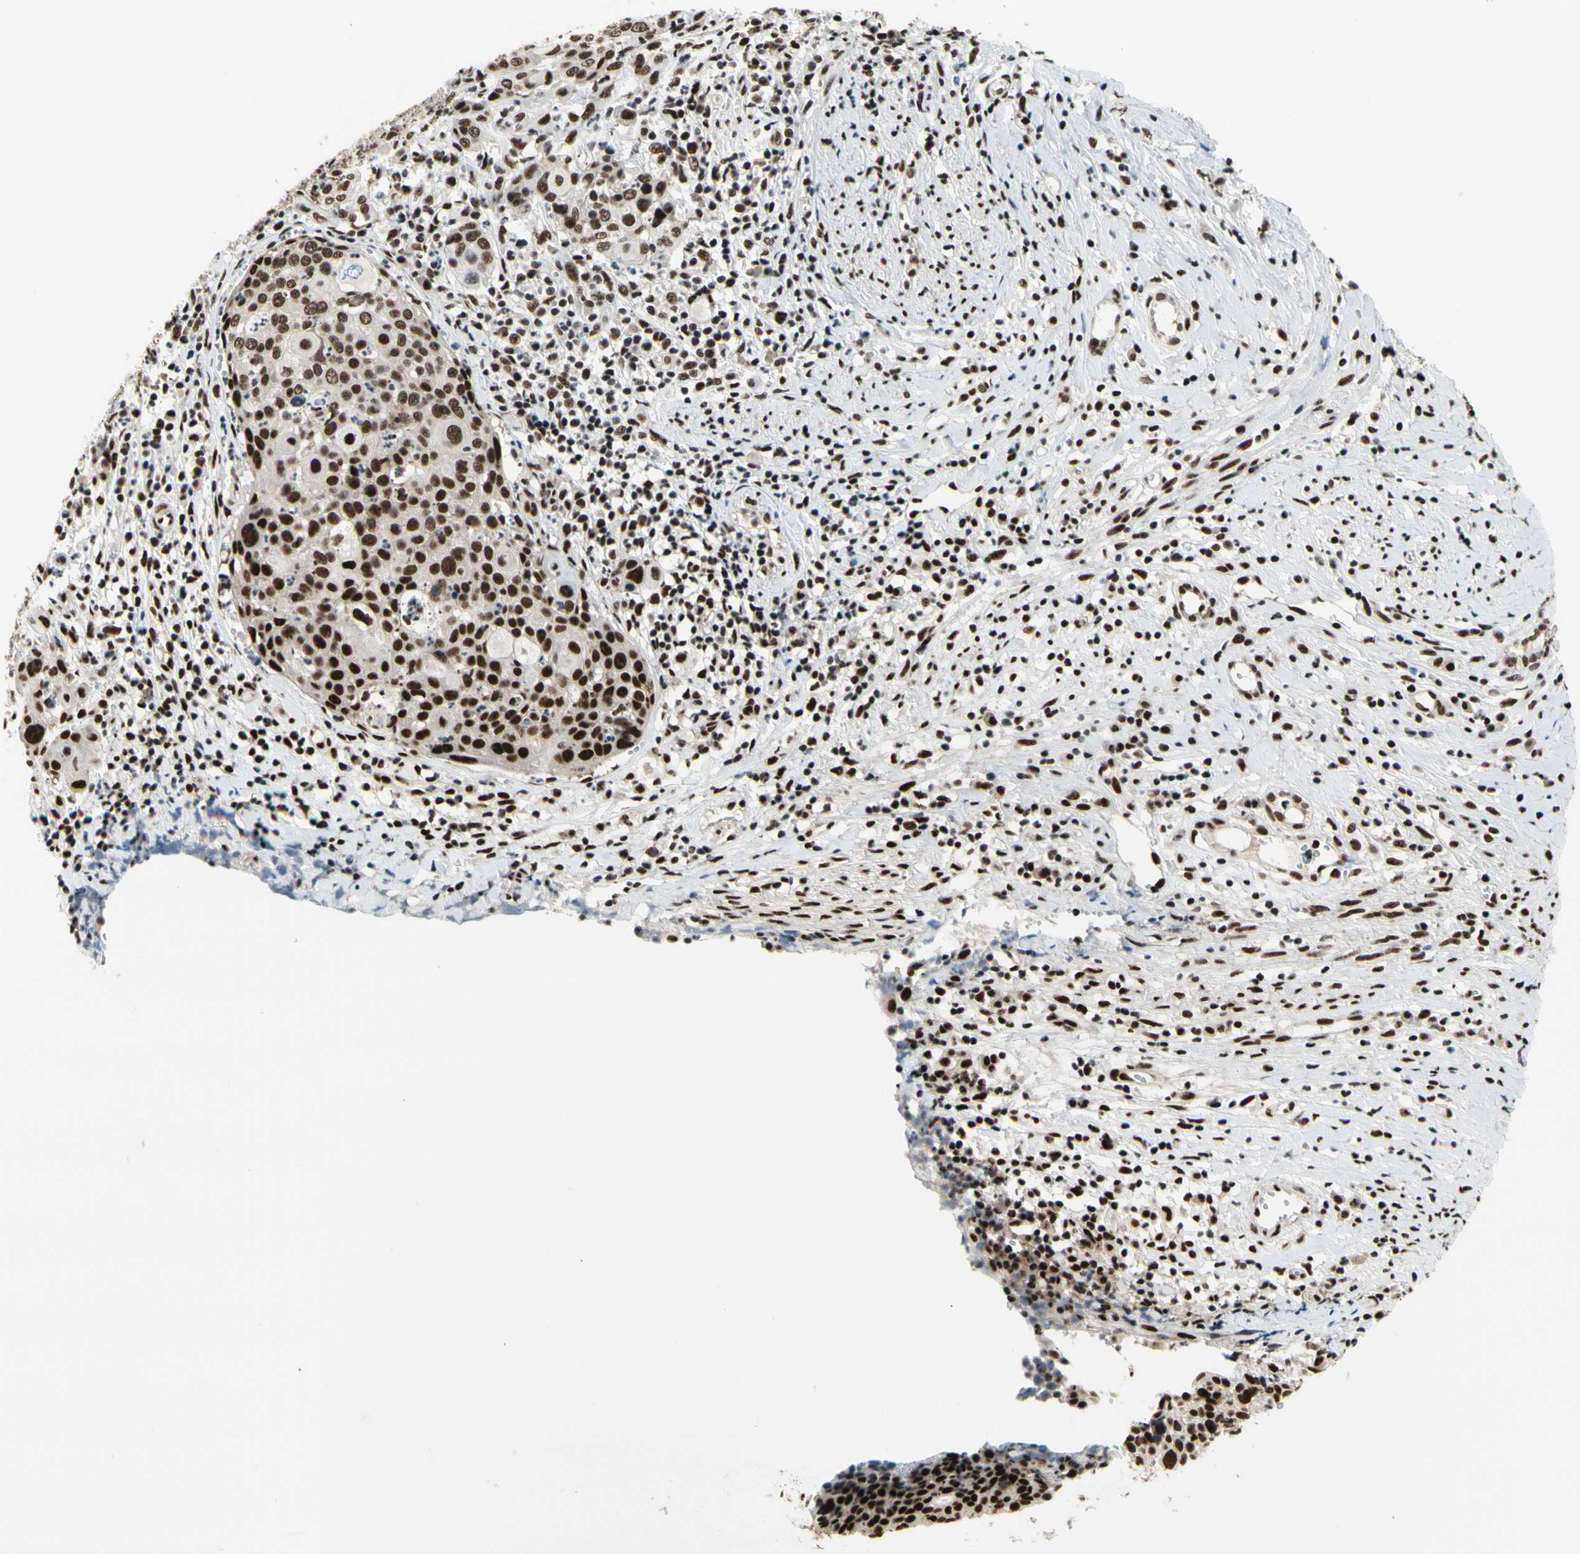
{"staining": {"intensity": "strong", "quantity": ">75%", "location": "nuclear"}, "tissue": "cervical cancer", "cell_type": "Tumor cells", "image_type": "cancer", "snomed": [{"axis": "morphology", "description": "Squamous cell carcinoma, NOS"}, {"axis": "topography", "description": "Cervix"}], "caption": "DAB immunohistochemical staining of human cervical cancer reveals strong nuclear protein staining in about >75% of tumor cells. (Stains: DAB (3,3'-diaminobenzidine) in brown, nuclei in blue, Microscopy: brightfield microscopy at high magnification).", "gene": "SRSF11", "patient": {"sex": "female", "age": 40}}